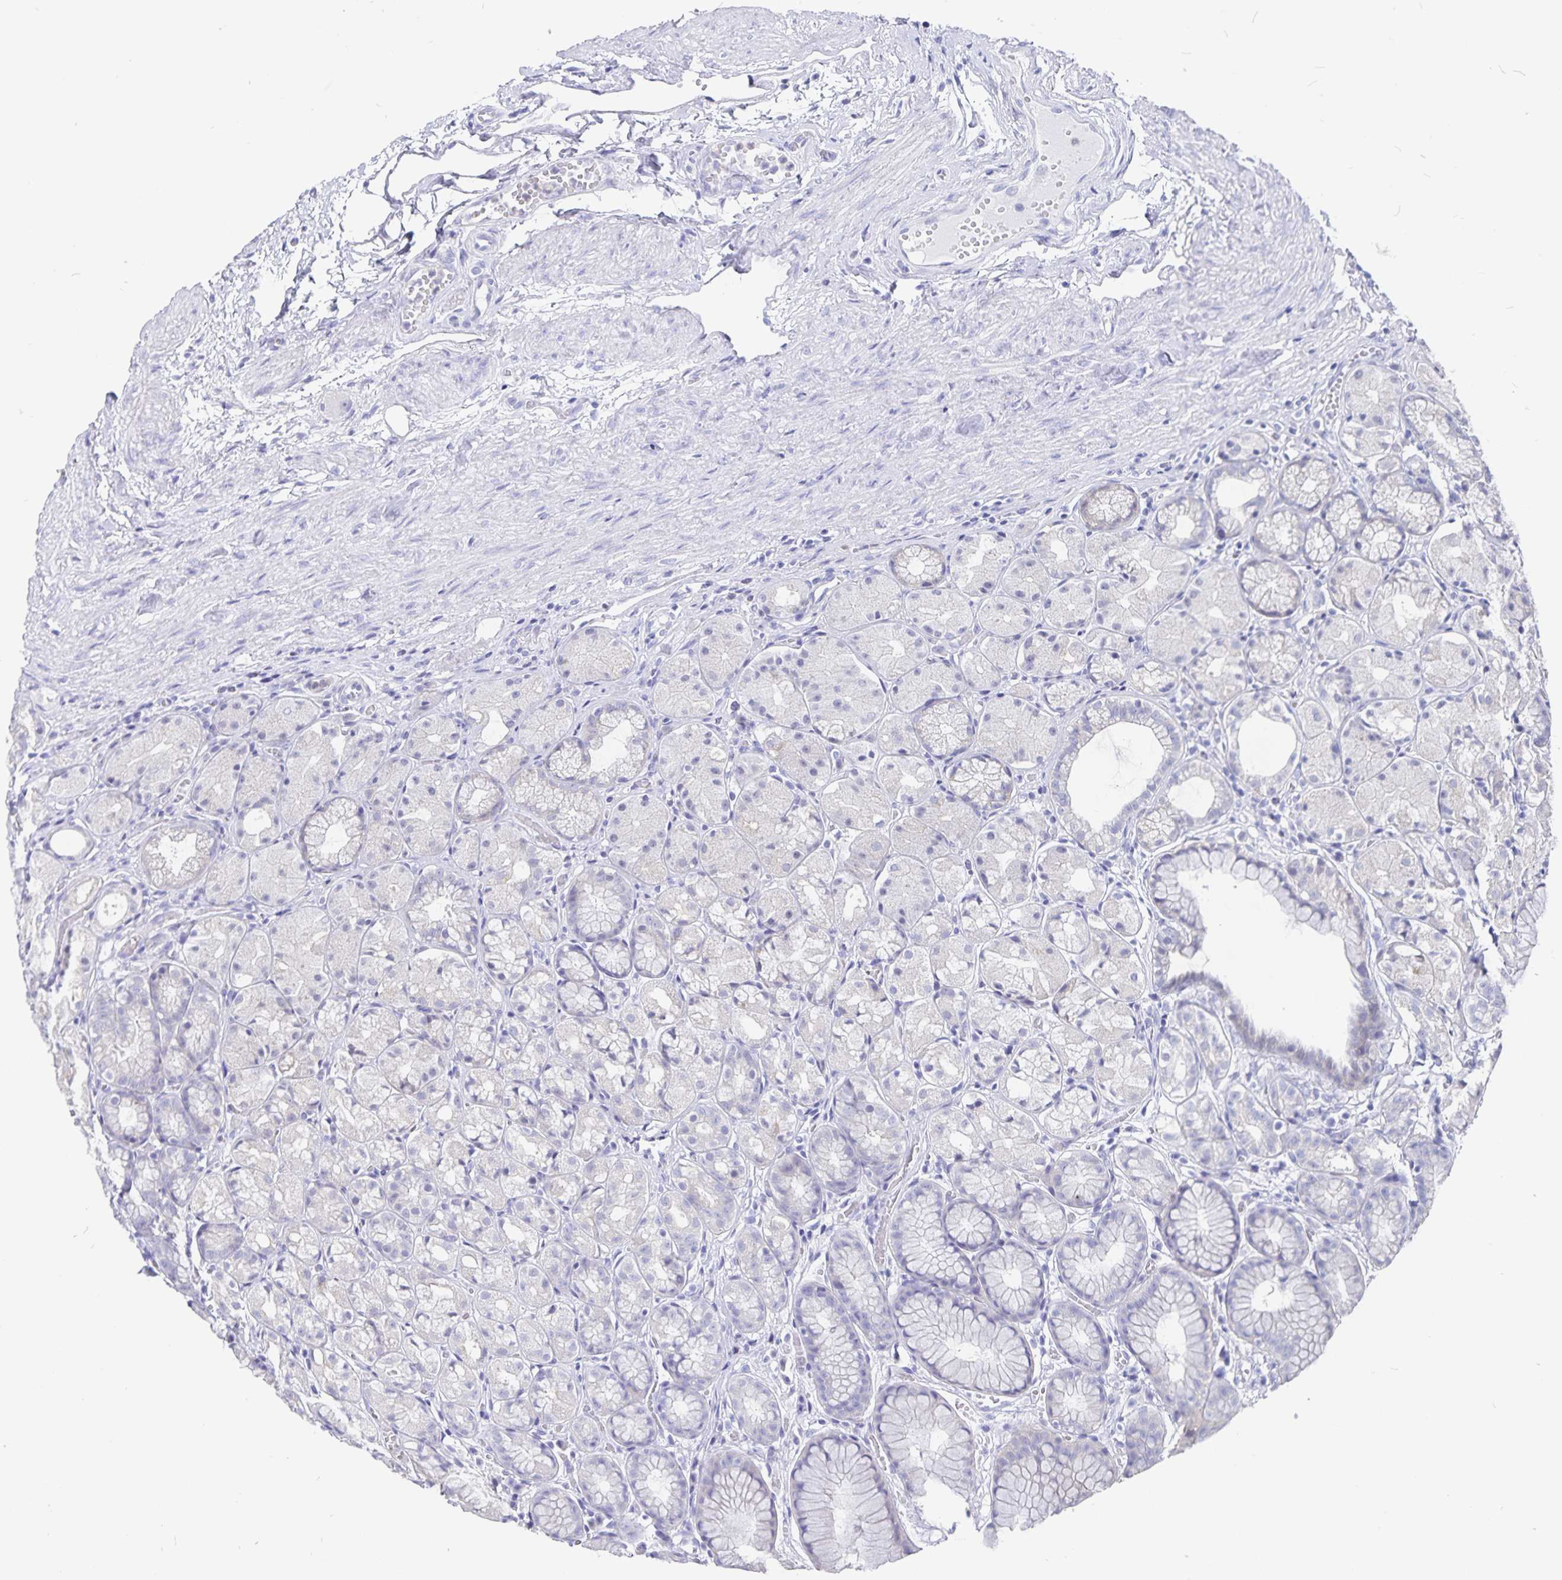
{"staining": {"intensity": "negative", "quantity": "none", "location": "none"}, "tissue": "stomach", "cell_type": "Glandular cells", "image_type": "normal", "snomed": [{"axis": "morphology", "description": "Normal tissue, NOS"}, {"axis": "topography", "description": "Stomach"}], "caption": "DAB immunohistochemical staining of unremarkable human stomach displays no significant expression in glandular cells.", "gene": "SNTN", "patient": {"sex": "male", "age": 70}}